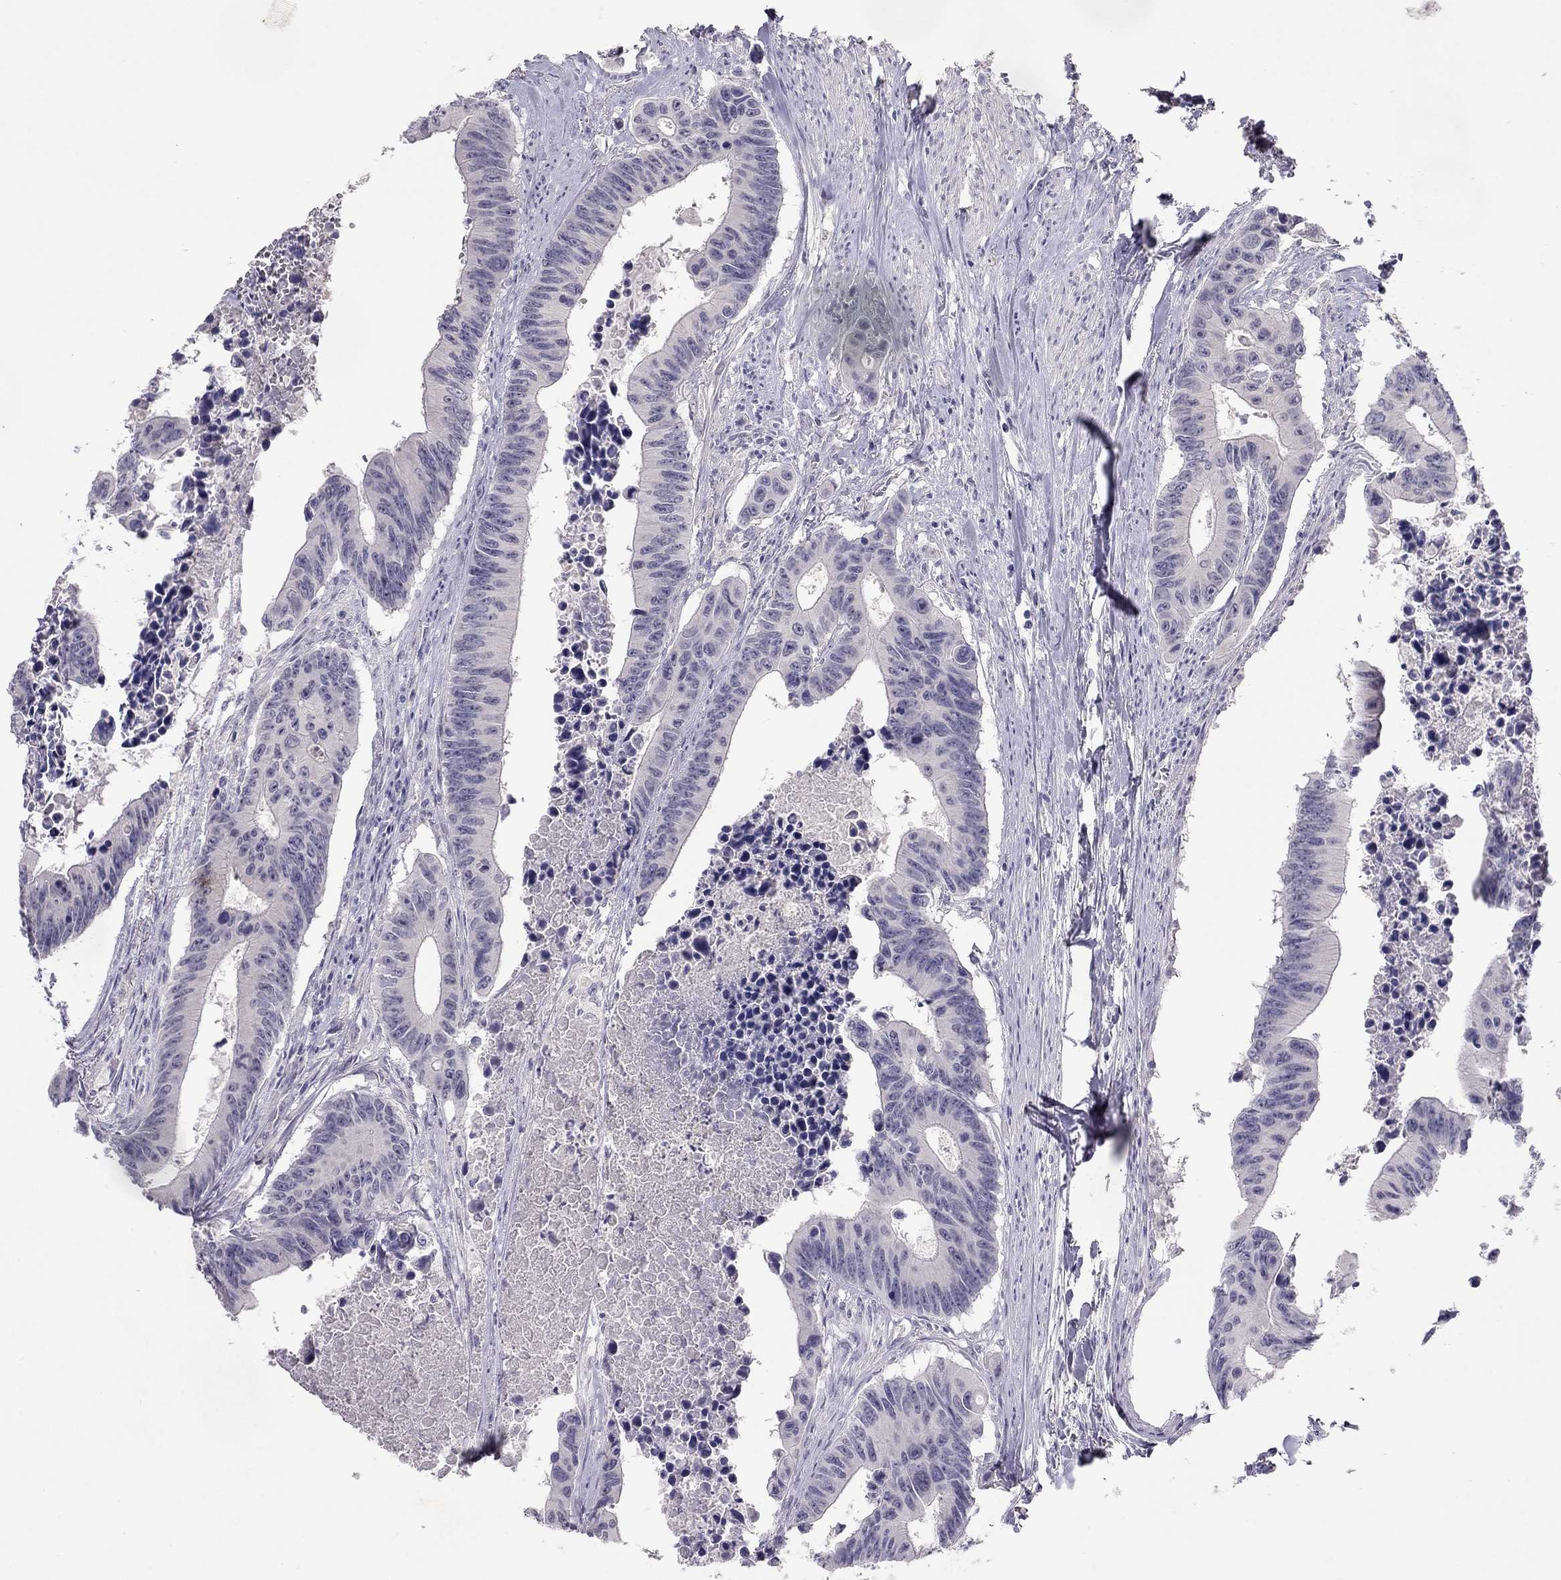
{"staining": {"intensity": "negative", "quantity": "none", "location": "none"}, "tissue": "colorectal cancer", "cell_type": "Tumor cells", "image_type": "cancer", "snomed": [{"axis": "morphology", "description": "Adenocarcinoma, NOS"}, {"axis": "topography", "description": "Colon"}], "caption": "Image shows no significant protein expression in tumor cells of adenocarcinoma (colorectal).", "gene": "ADORA2A", "patient": {"sex": "female", "age": 87}}